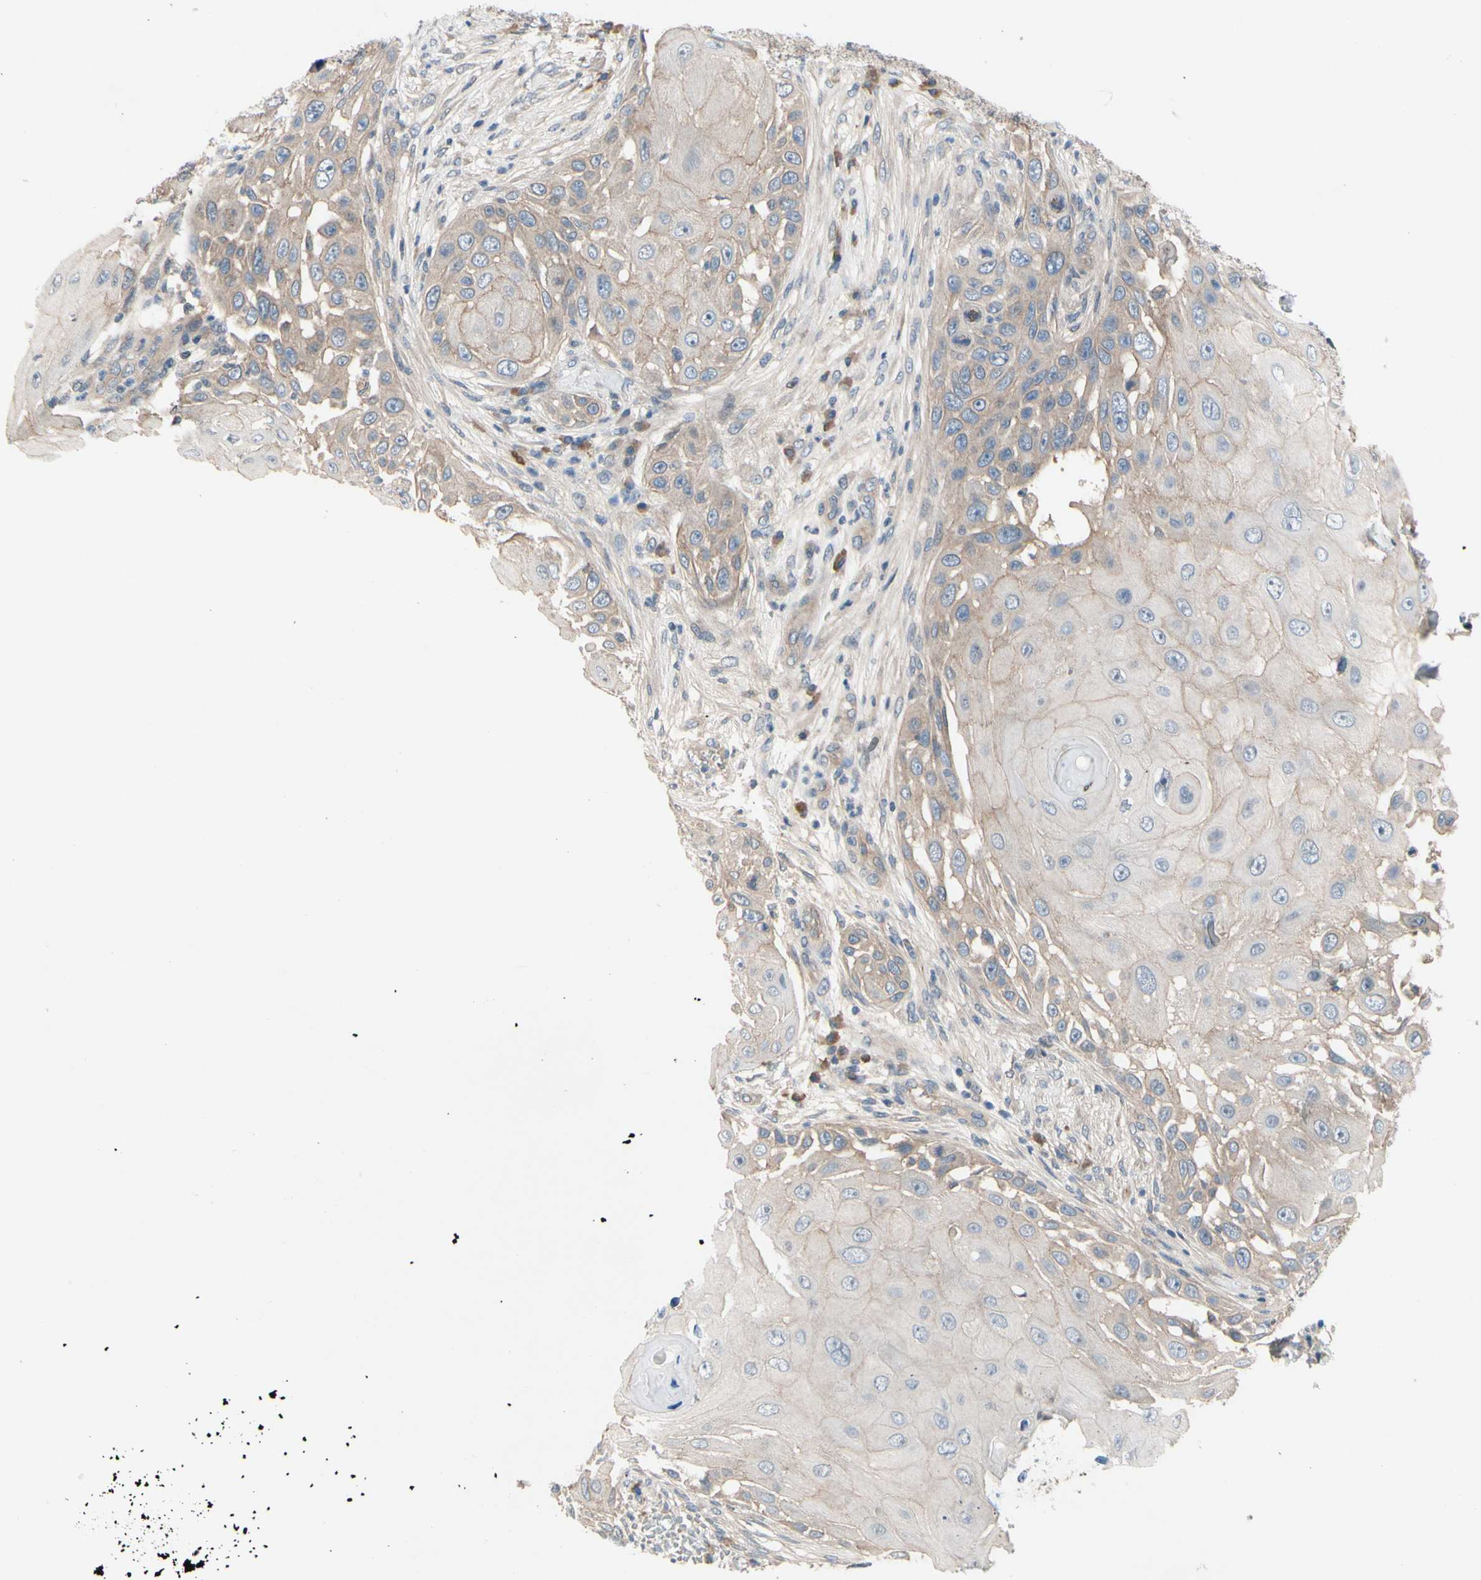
{"staining": {"intensity": "weak", "quantity": "<25%", "location": "cytoplasmic/membranous"}, "tissue": "skin cancer", "cell_type": "Tumor cells", "image_type": "cancer", "snomed": [{"axis": "morphology", "description": "Squamous cell carcinoma, NOS"}, {"axis": "topography", "description": "Skin"}], "caption": "This is a photomicrograph of immunohistochemistry staining of squamous cell carcinoma (skin), which shows no expression in tumor cells. The staining was performed using DAB (3,3'-diaminobenzidine) to visualize the protein expression in brown, while the nuclei were stained in blue with hematoxylin (Magnification: 20x).", "gene": "ICAM5", "patient": {"sex": "female", "age": 44}}